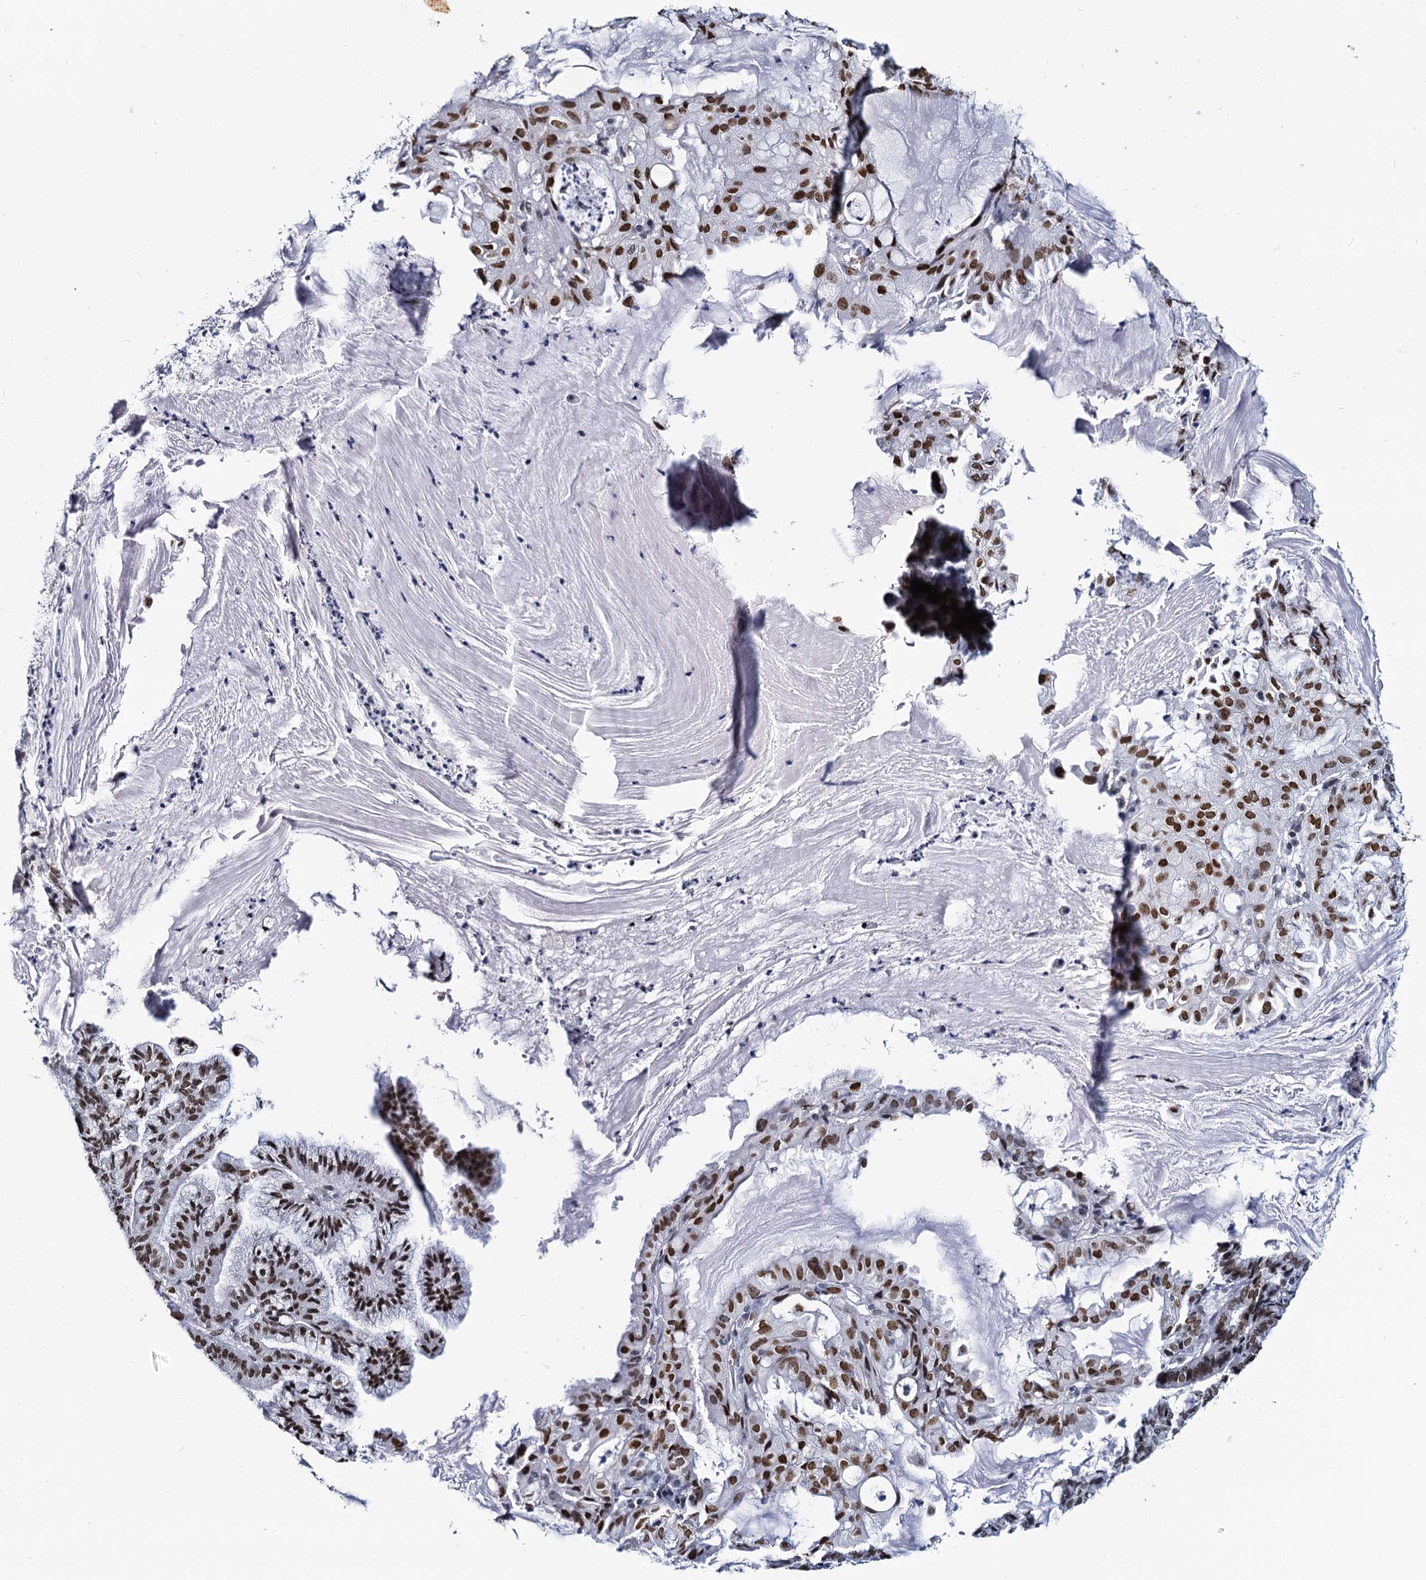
{"staining": {"intensity": "strong", "quantity": ">75%", "location": "nuclear"}, "tissue": "endometrial cancer", "cell_type": "Tumor cells", "image_type": "cancer", "snomed": [{"axis": "morphology", "description": "Adenocarcinoma, NOS"}, {"axis": "topography", "description": "Endometrium"}], "caption": "Immunohistochemistry (IHC) micrograph of neoplastic tissue: human endometrial cancer stained using immunohistochemistry displays high levels of strong protein expression localized specifically in the nuclear of tumor cells, appearing as a nuclear brown color.", "gene": "CMAS", "patient": {"sex": "female", "age": 86}}